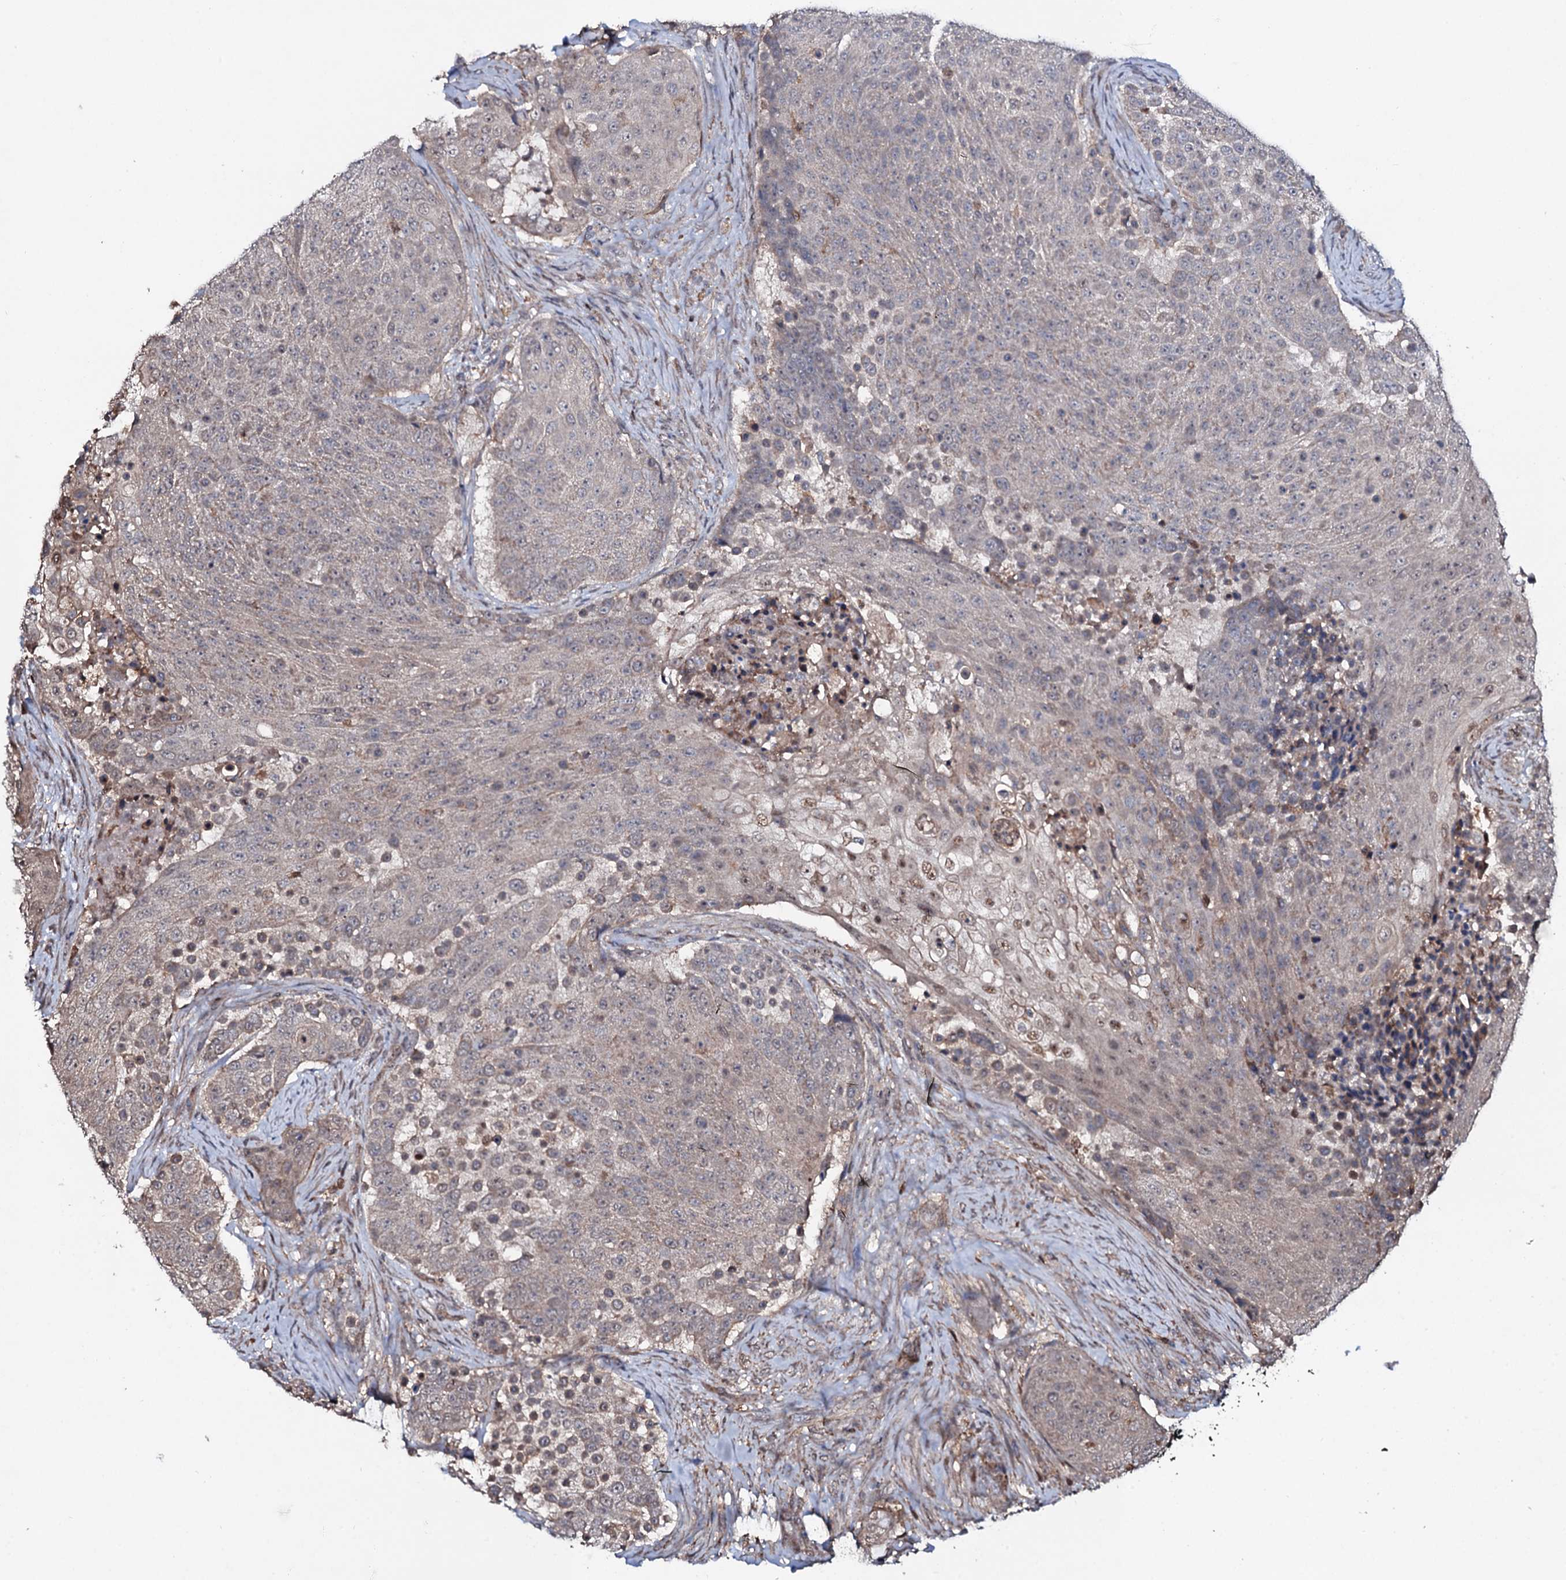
{"staining": {"intensity": "weak", "quantity": "<25%", "location": "cytoplasmic/membranous,nuclear"}, "tissue": "urothelial cancer", "cell_type": "Tumor cells", "image_type": "cancer", "snomed": [{"axis": "morphology", "description": "Urothelial carcinoma, High grade"}, {"axis": "topography", "description": "Urinary bladder"}], "caption": "The image exhibits no staining of tumor cells in urothelial carcinoma (high-grade).", "gene": "COG6", "patient": {"sex": "female", "age": 63}}